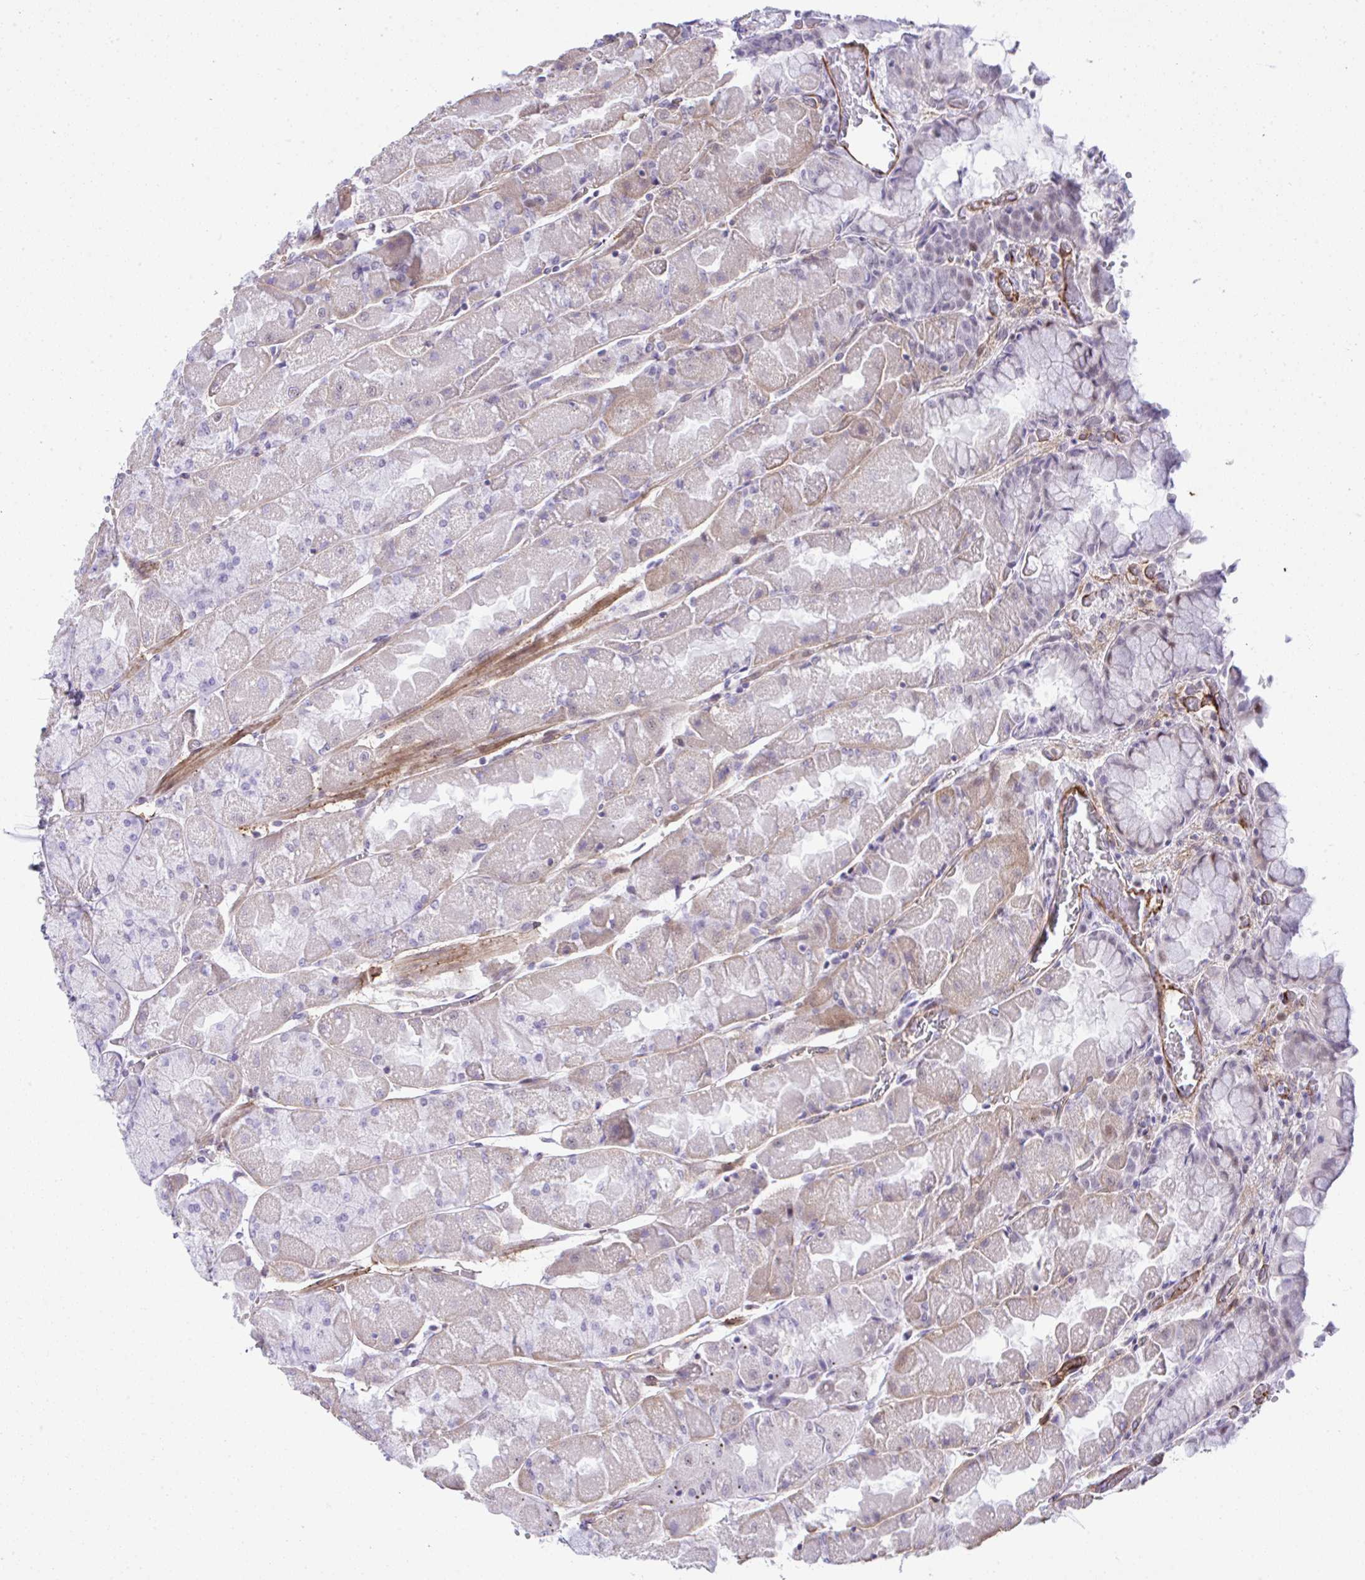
{"staining": {"intensity": "weak", "quantity": "<25%", "location": "cytoplasmic/membranous"}, "tissue": "stomach", "cell_type": "Glandular cells", "image_type": "normal", "snomed": [{"axis": "morphology", "description": "Normal tissue, NOS"}, {"axis": "topography", "description": "Stomach"}], "caption": "The histopathology image demonstrates no staining of glandular cells in benign stomach.", "gene": "FBXO34", "patient": {"sex": "female", "age": 61}}